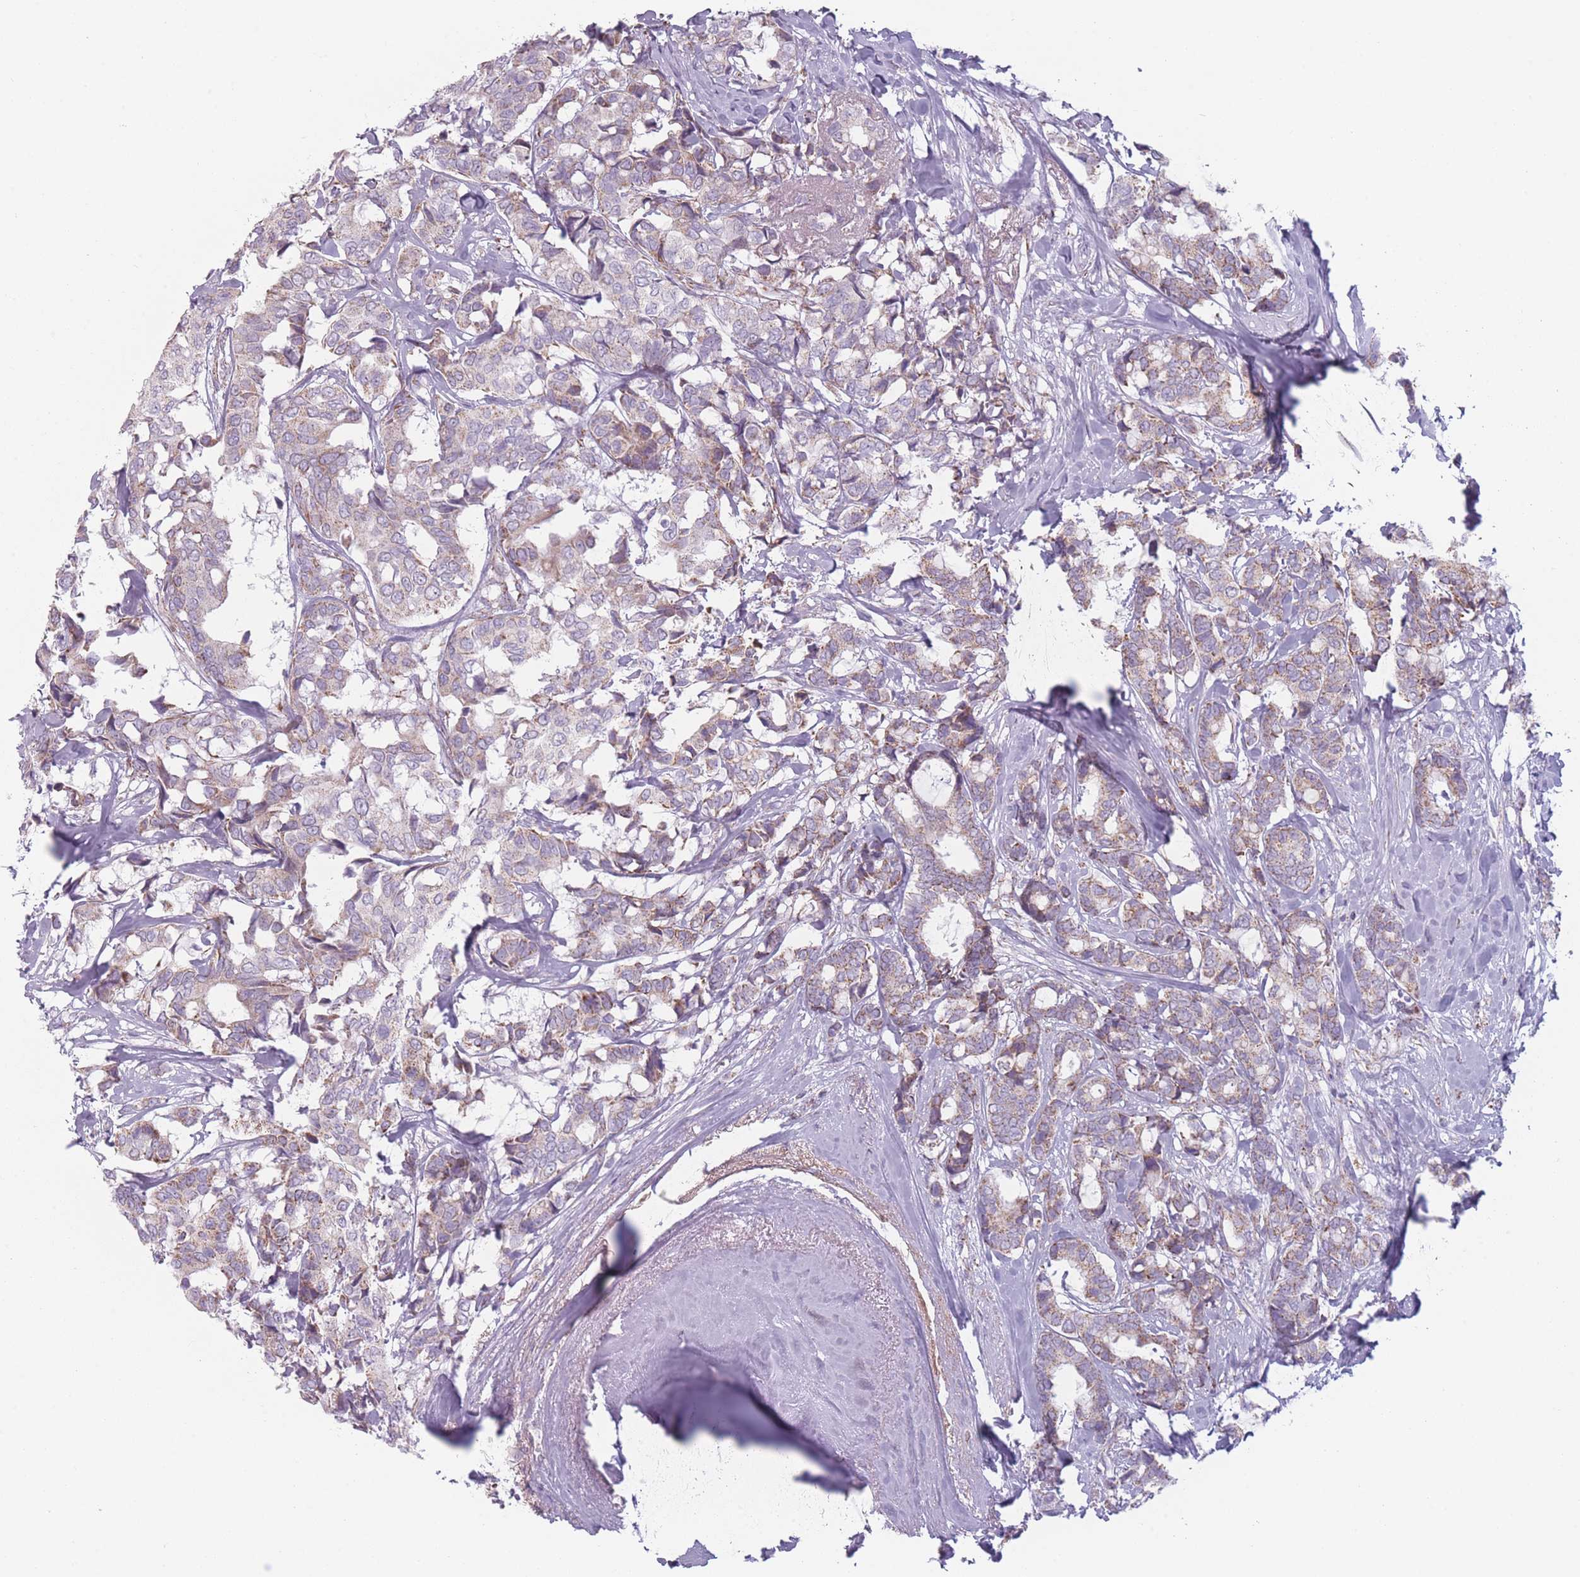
{"staining": {"intensity": "weak", "quantity": ">75%", "location": "cytoplasmic/membranous"}, "tissue": "breast cancer", "cell_type": "Tumor cells", "image_type": "cancer", "snomed": [{"axis": "morphology", "description": "Duct carcinoma"}, {"axis": "topography", "description": "Breast"}], "caption": "Immunohistochemistry (IHC) micrograph of neoplastic tissue: infiltrating ductal carcinoma (breast) stained using immunohistochemistry reveals low levels of weak protein expression localized specifically in the cytoplasmic/membranous of tumor cells, appearing as a cytoplasmic/membranous brown color.", "gene": "DCHS1", "patient": {"sex": "female", "age": 87}}